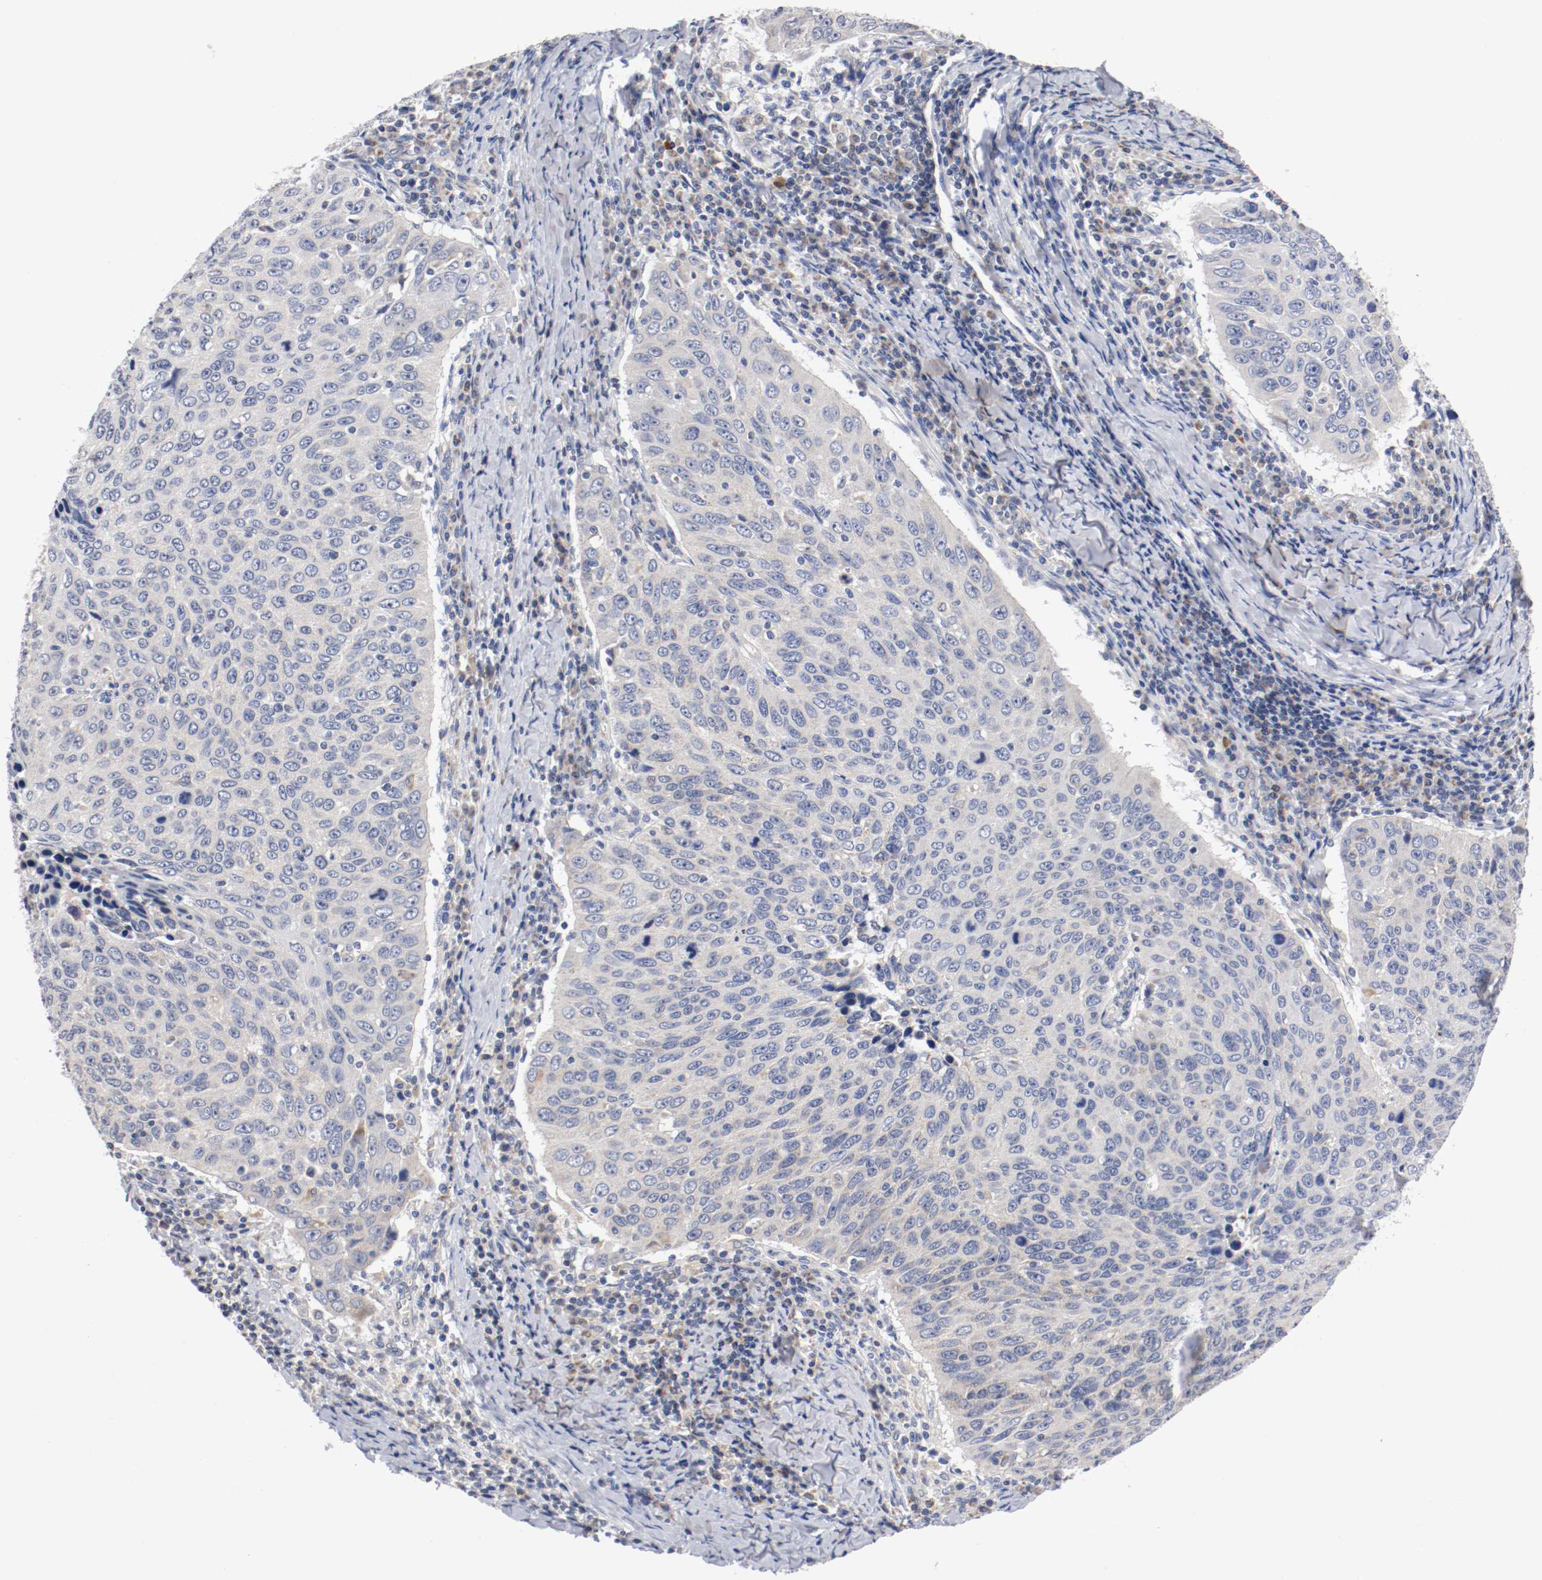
{"staining": {"intensity": "negative", "quantity": "none", "location": "none"}, "tissue": "cervical cancer", "cell_type": "Tumor cells", "image_type": "cancer", "snomed": [{"axis": "morphology", "description": "Squamous cell carcinoma, NOS"}, {"axis": "topography", "description": "Cervix"}], "caption": "The image demonstrates no staining of tumor cells in cervical cancer (squamous cell carcinoma).", "gene": "PCSK6", "patient": {"sex": "female", "age": 53}}